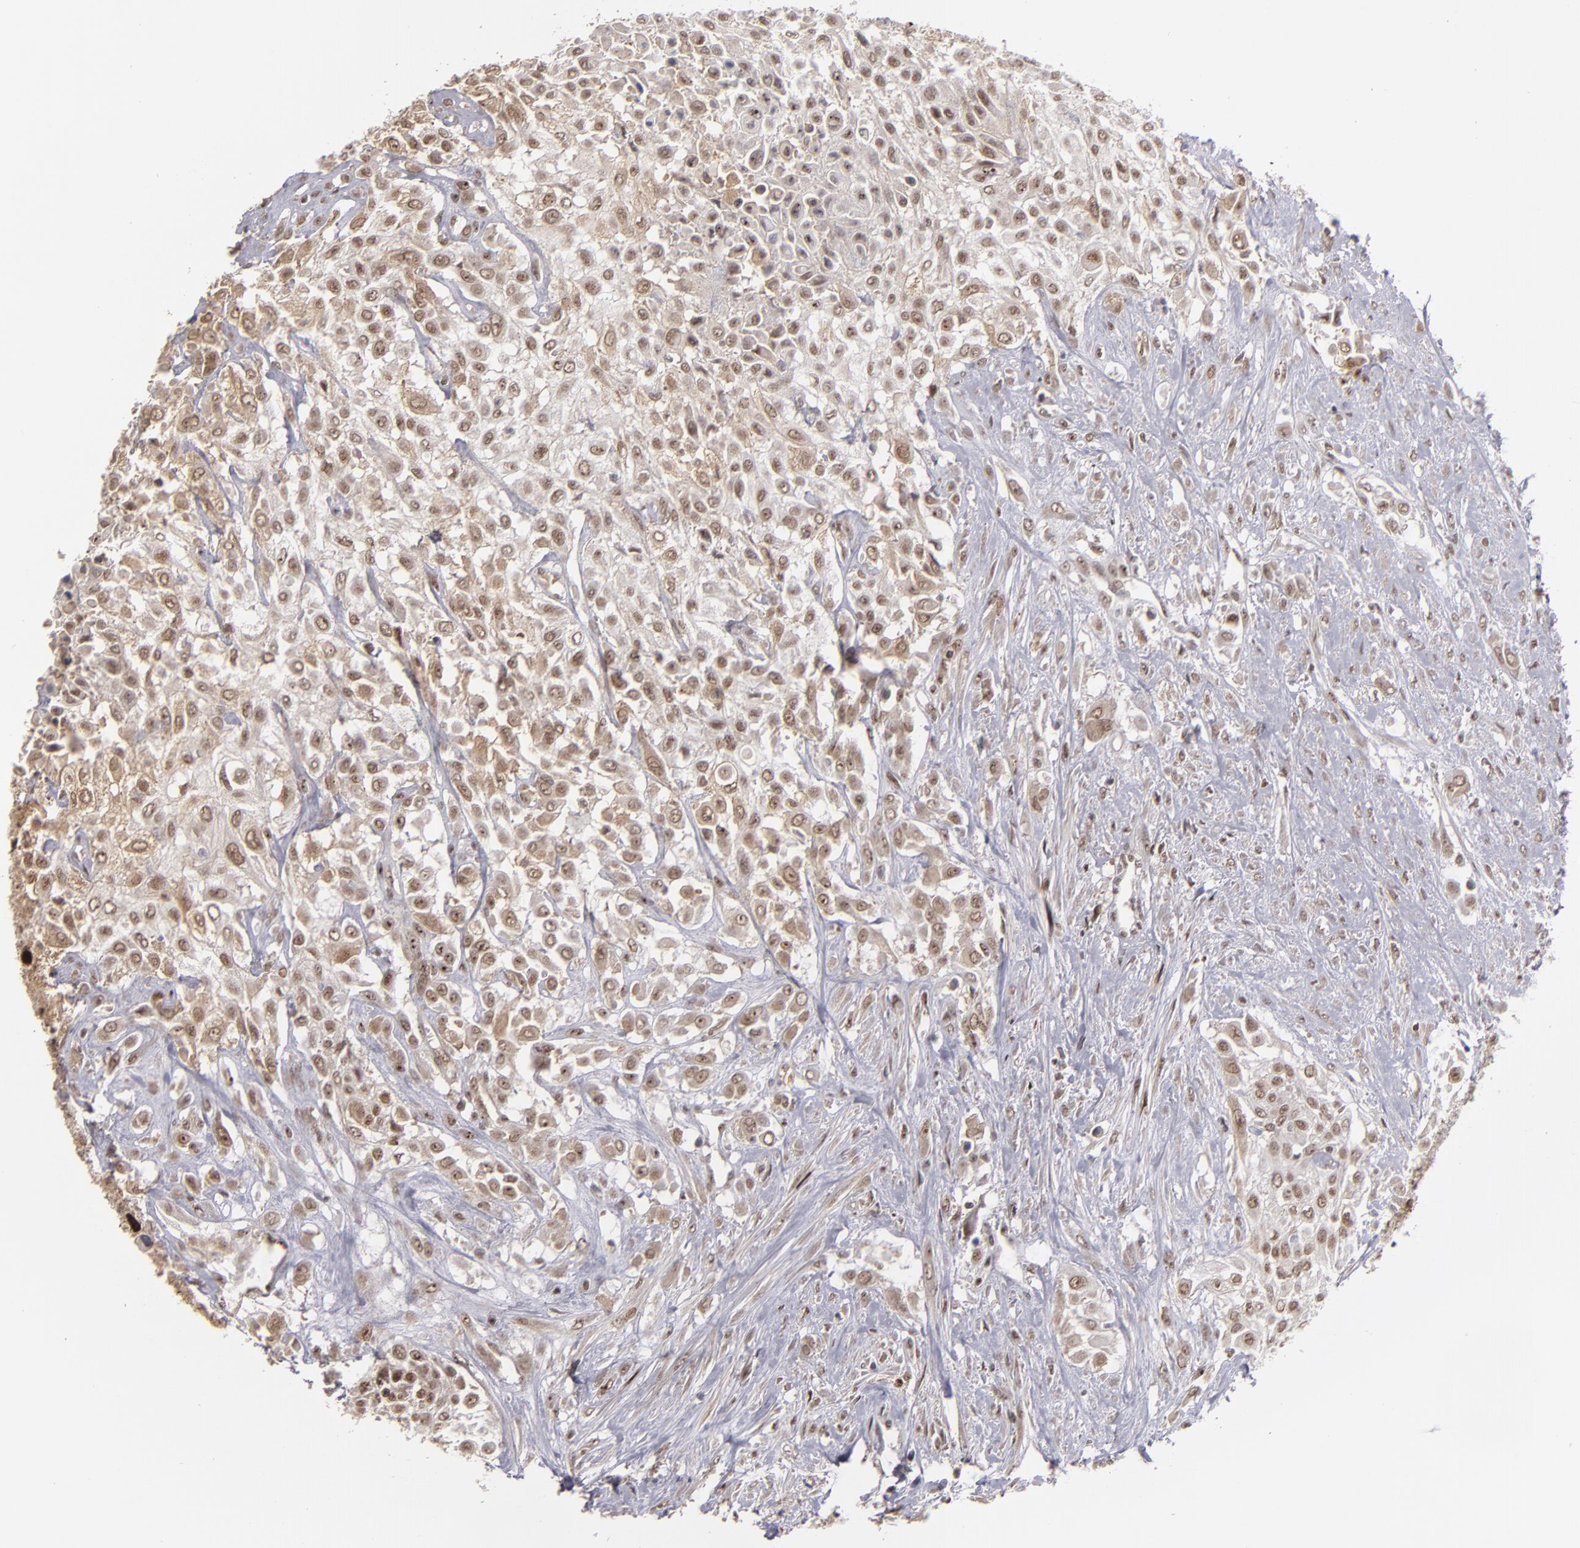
{"staining": {"intensity": "weak", "quantity": ">75%", "location": "nuclear"}, "tissue": "urothelial cancer", "cell_type": "Tumor cells", "image_type": "cancer", "snomed": [{"axis": "morphology", "description": "Urothelial carcinoma, High grade"}, {"axis": "topography", "description": "Urinary bladder"}], "caption": "Human urothelial carcinoma (high-grade) stained with a protein marker displays weak staining in tumor cells.", "gene": "ZNF234", "patient": {"sex": "male", "age": 57}}